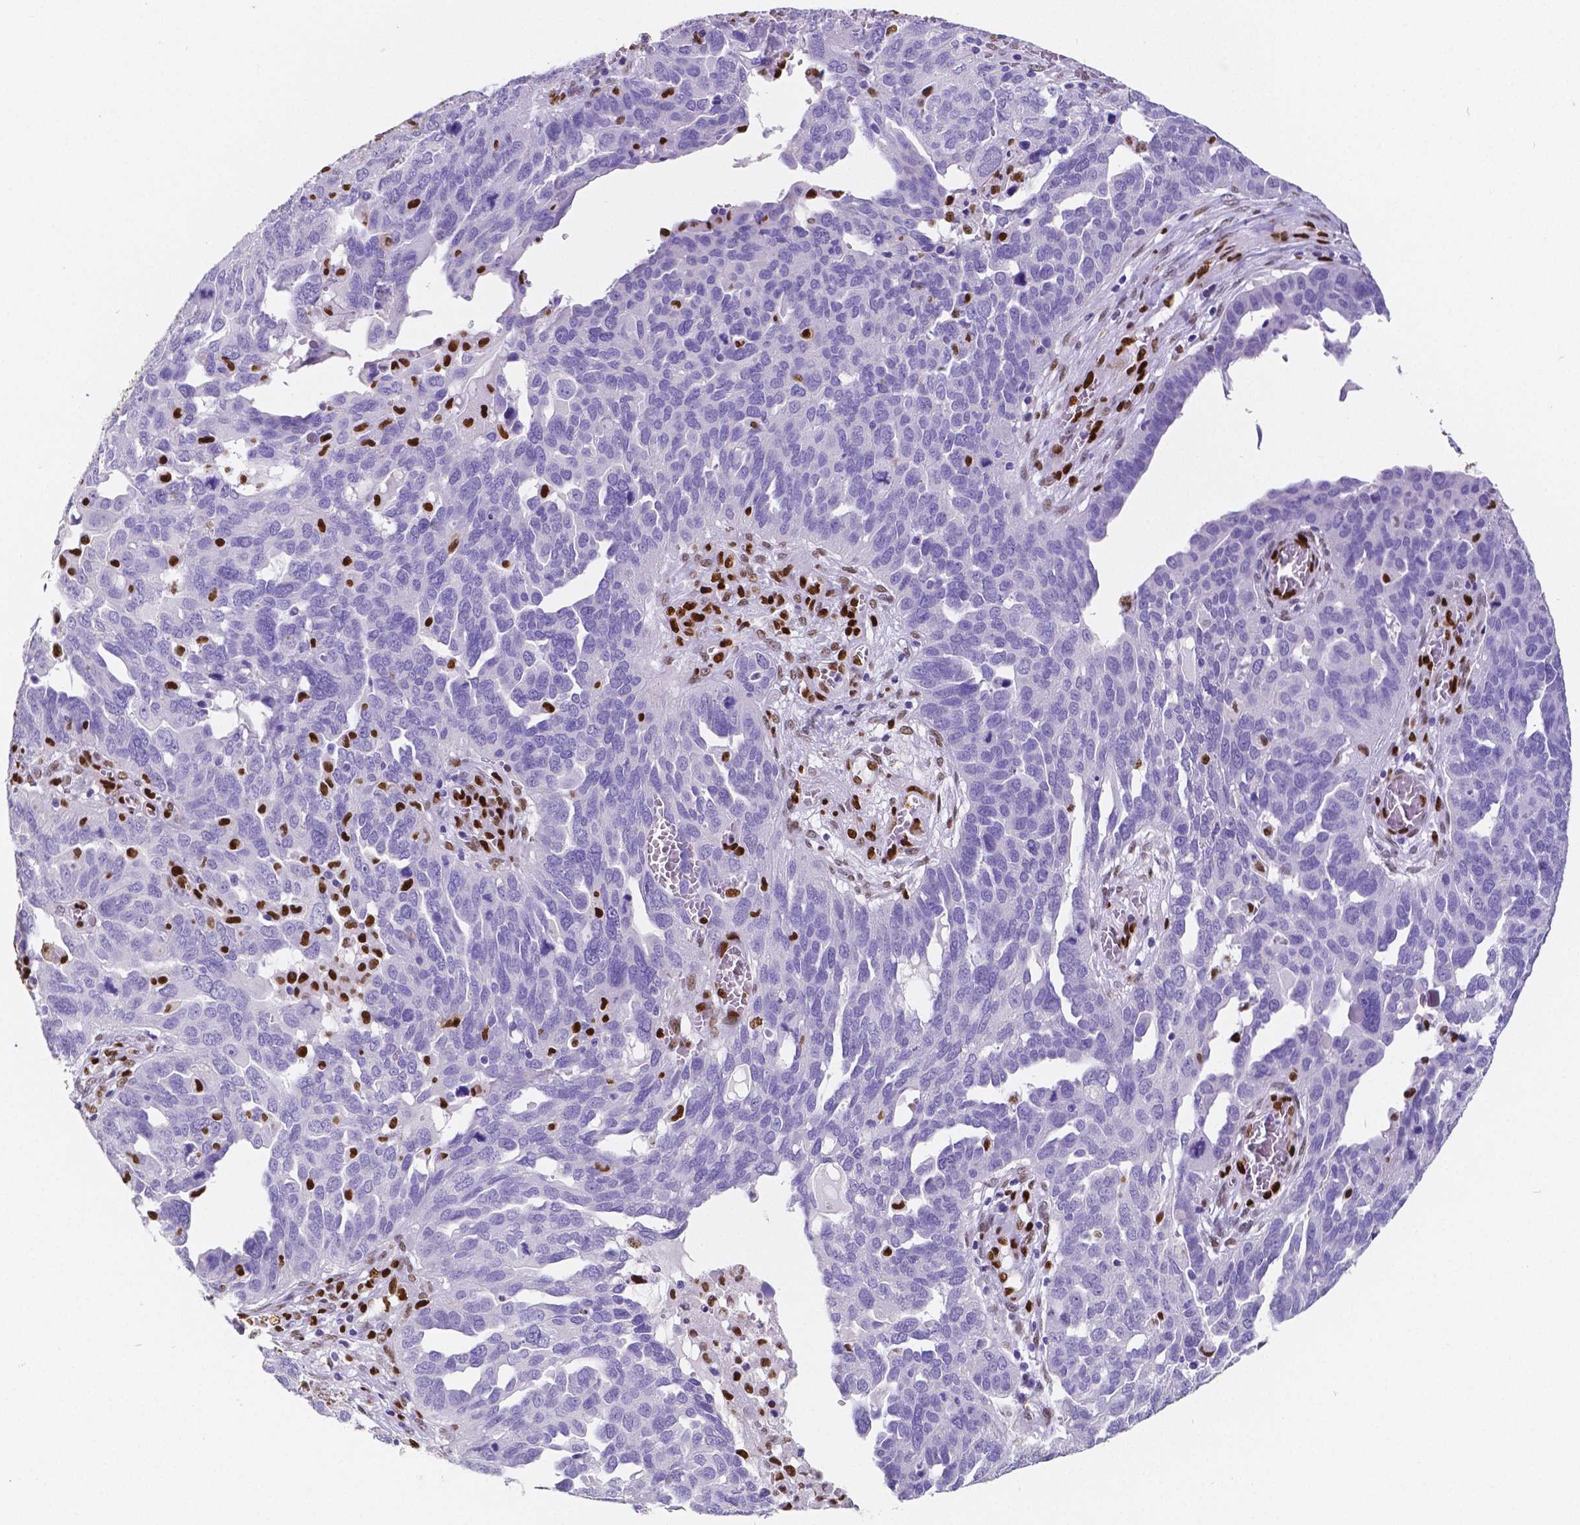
{"staining": {"intensity": "negative", "quantity": "none", "location": "none"}, "tissue": "ovarian cancer", "cell_type": "Tumor cells", "image_type": "cancer", "snomed": [{"axis": "morphology", "description": "Carcinoma, endometroid"}, {"axis": "topography", "description": "Soft tissue"}, {"axis": "topography", "description": "Ovary"}], "caption": "IHC micrograph of neoplastic tissue: ovarian cancer stained with DAB displays no significant protein positivity in tumor cells.", "gene": "MEF2C", "patient": {"sex": "female", "age": 52}}